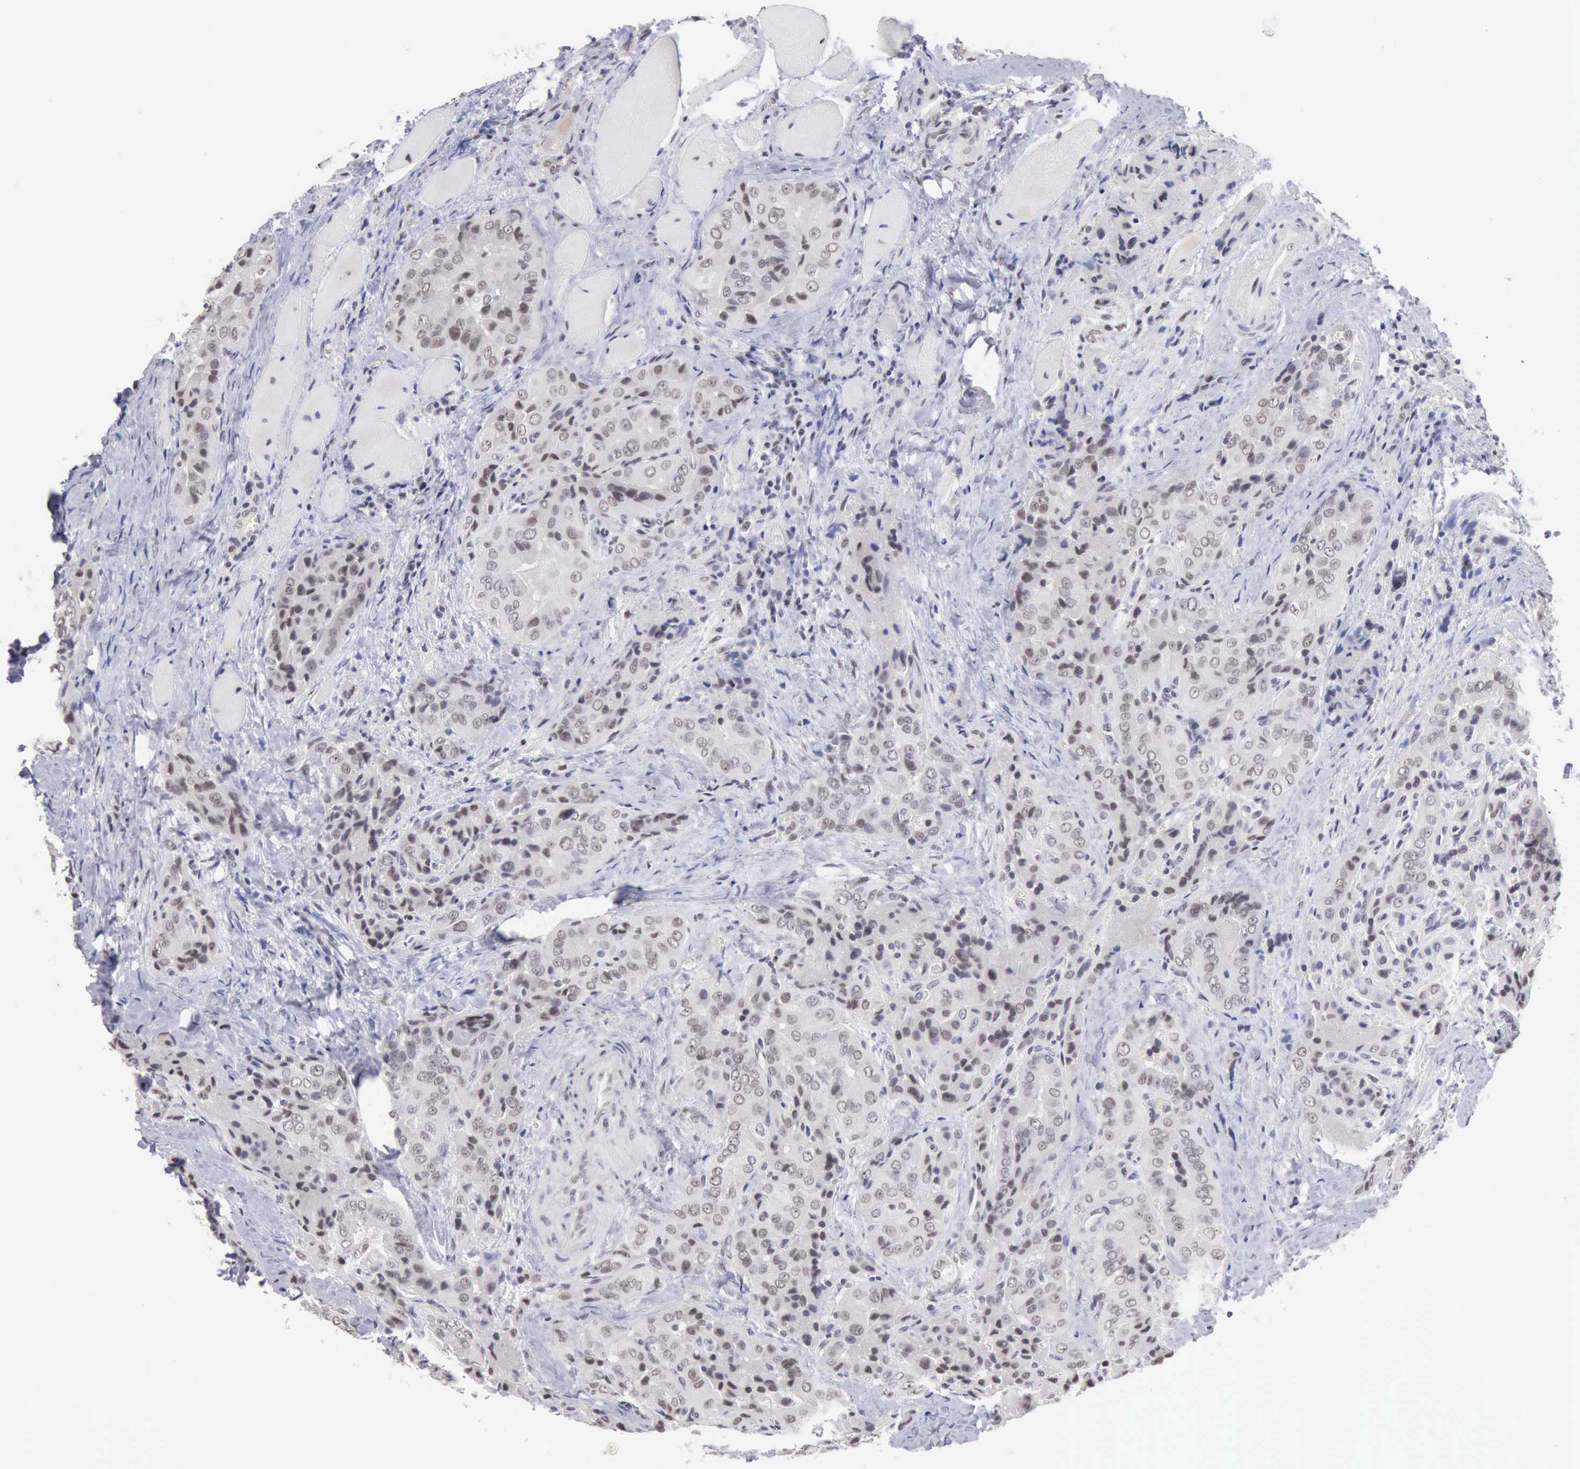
{"staining": {"intensity": "weak", "quantity": "<25%", "location": "nuclear"}, "tissue": "thyroid cancer", "cell_type": "Tumor cells", "image_type": "cancer", "snomed": [{"axis": "morphology", "description": "Papillary adenocarcinoma, NOS"}, {"axis": "topography", "description": "Thyroid gland"}], "caption": "A histopathology image of thyroid cancer (papillary adenocarcinoma) stained for a protein displays no brown staining in tumor cells.", "gene": "TAF1", "patient": {"sex": "female", "age": 71}}